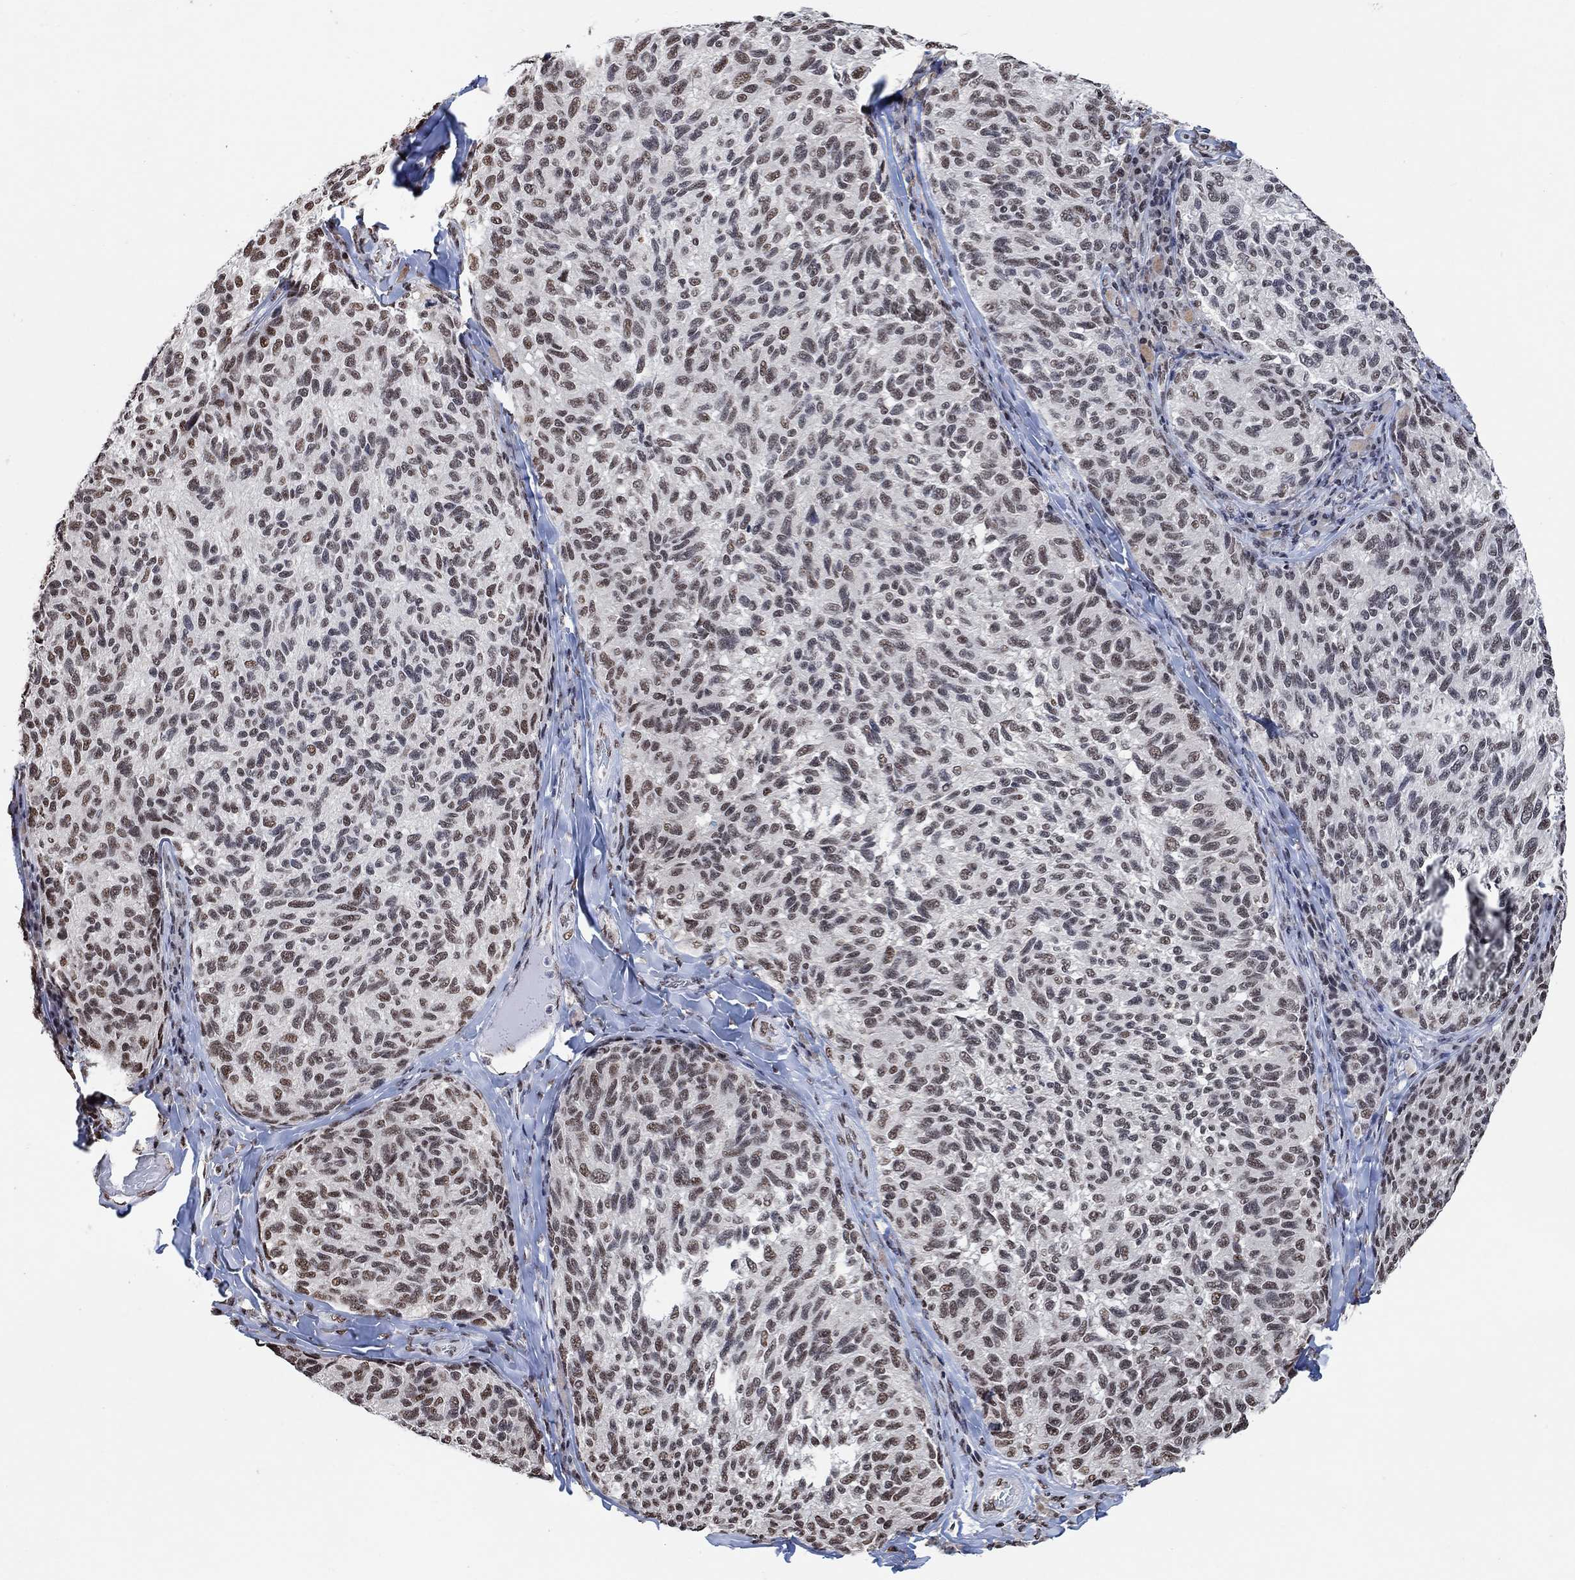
{"staining": {"intensity": "moderate", "quantity": "25%-75%", "location": "nuclear"}, "tissue": "melanoma", "cell_type": "Tumor cells", "image_type": "cancer", "snomed": [{"axis": "morphology", "description": "Malignant melanoma, NOS"}, {"axis": "topography", "description": "Skin"}], "caption": "Malignant melanoma stained for a protein (brown) exhibits moderate nuclear positive expression in approximately 25%-75% of tumor cells.", "gene": "USP39", "patient": {"sex": "female", "age": 73}}